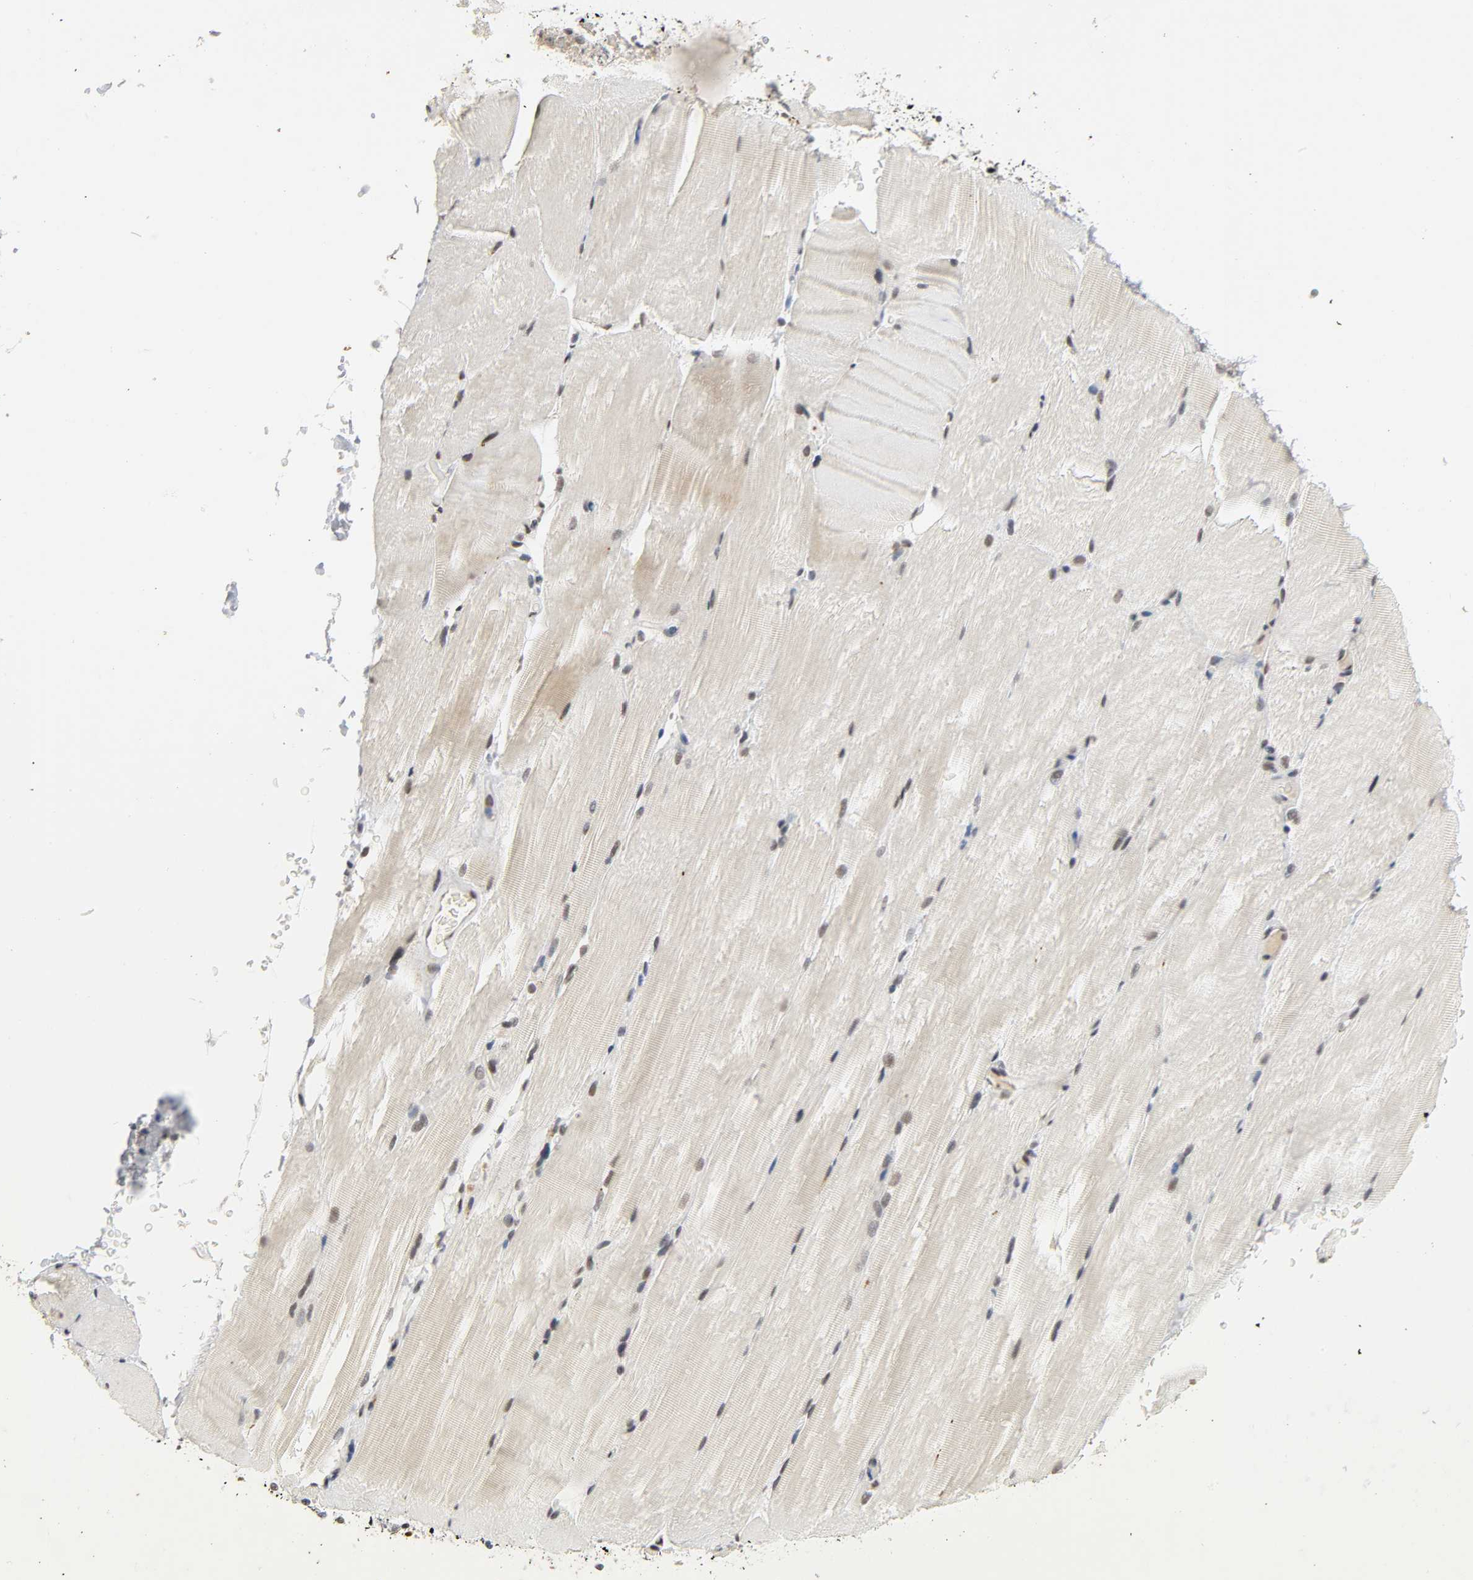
{"staining": {"intensity": "moderate", "quantity": "25%-75%", "location": "cytoplasmic/membranous,nuclear"}, "tissue": "skeletal muscle", "cell_type": "Myocytes", "image_type": "normal", "snomed": [{"axis": "morphology", "description": "Normal tissue, NOS"}, {"axis": "topography", "description": "Skeletal muscle"}, {"axis": "topography", "description": "Parathyroid gland"}], "caption": "Protein staining reveals moderate cytoplasmic/membranous,nuclear expression in approximately 25%-75% of myocytes in unremarkable skeletal muscle.", "gene": "NCOA6", "patient": {"sex": "female", "age": 37}}